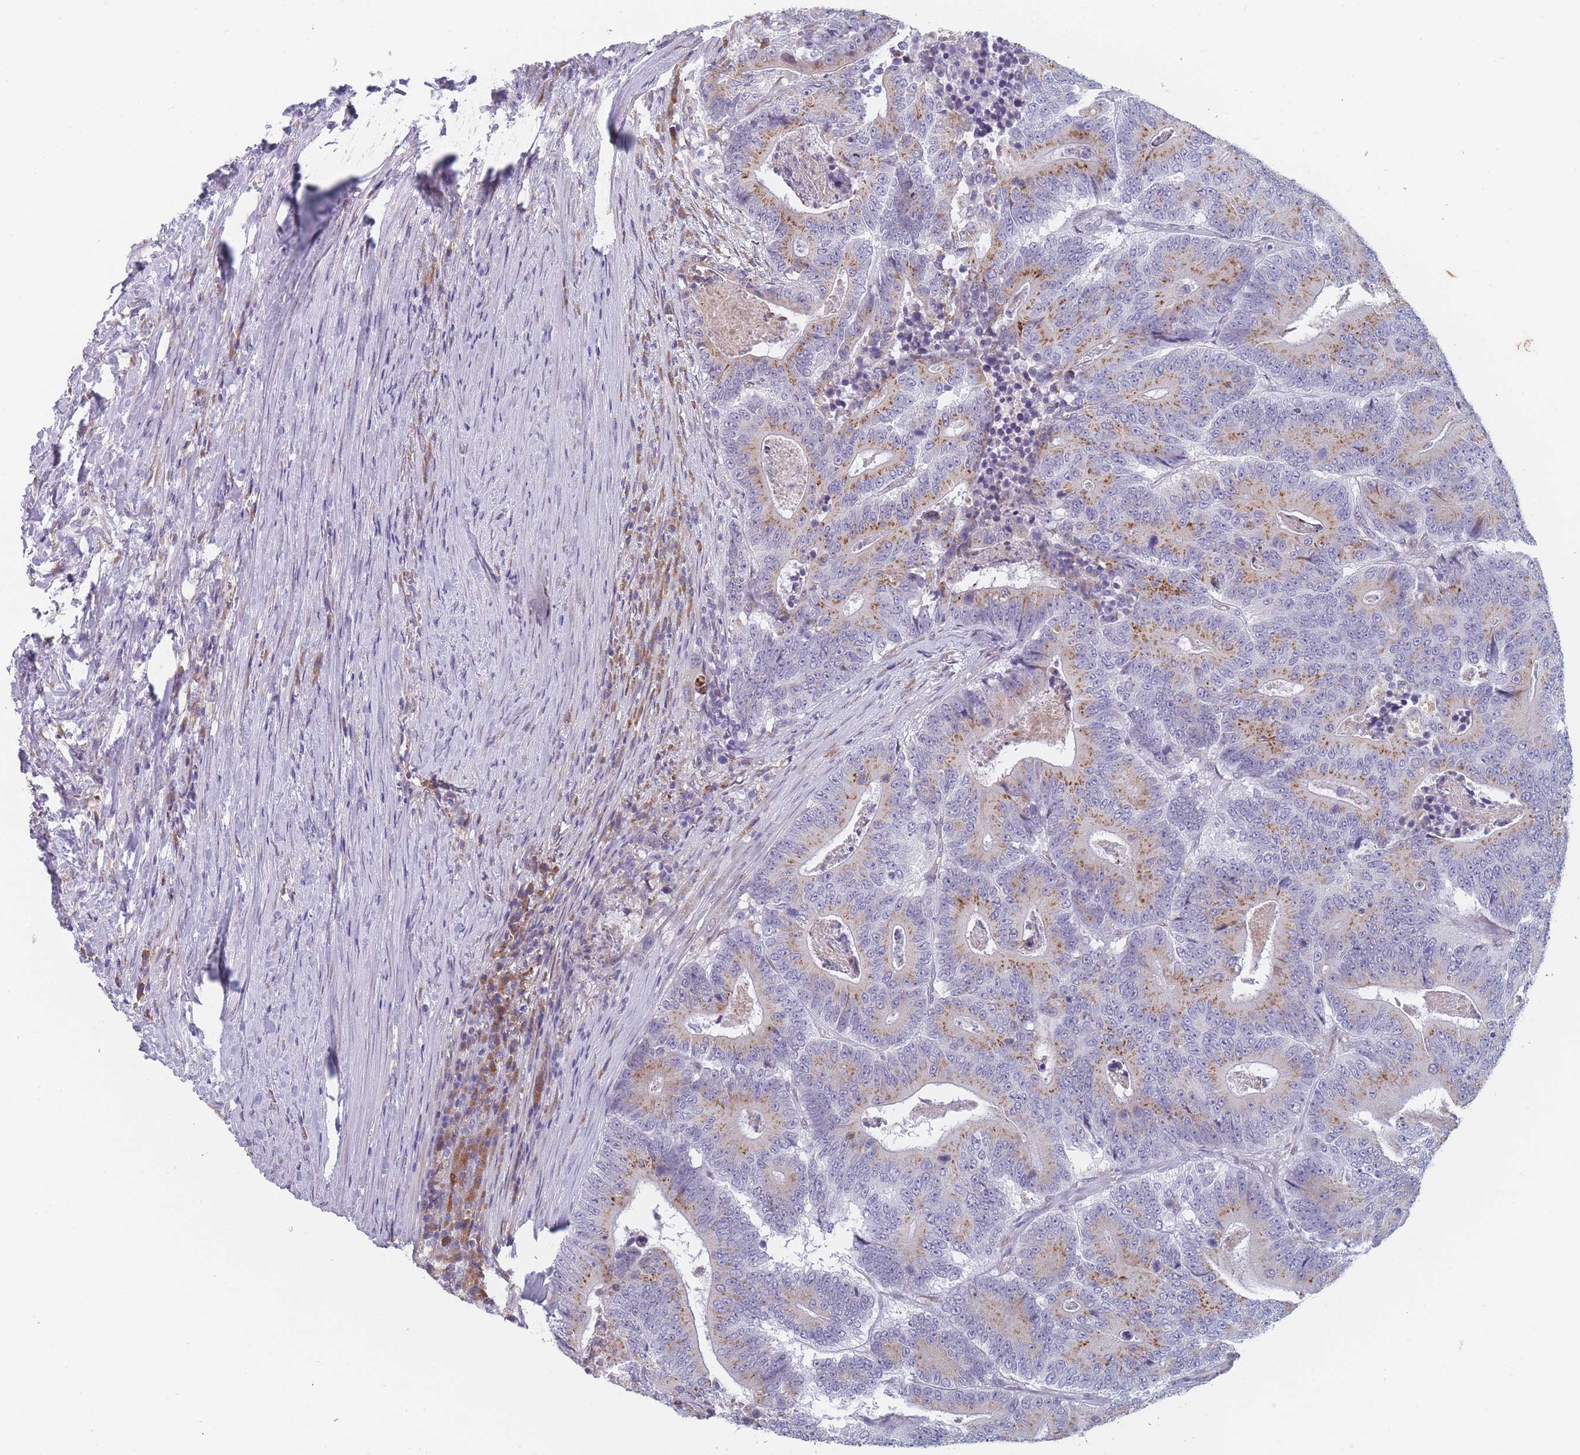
{"staining": {"intensity": "moderate", "quantity": "25%-75%", "location": "cytoplasmic/membranous"}, "tissue": "colorectal cancer", "cell_type": "Tumor cells", "image_type": "cancer", "snomed": [{"axis": "morphology", "description": "Adenocarcinoma, NOS"}, {"axis": "topography", "description": "Colon"}], "caption": "Adenocarcinoma (colorectal) was stained to show a protein in brown. There is medium levels of moderate cytoplasmic/membranous expression in approximately 25%-75% of tumor cells.", "gene": "TMED10", "patient": {"sex": "male", "age": 83}}